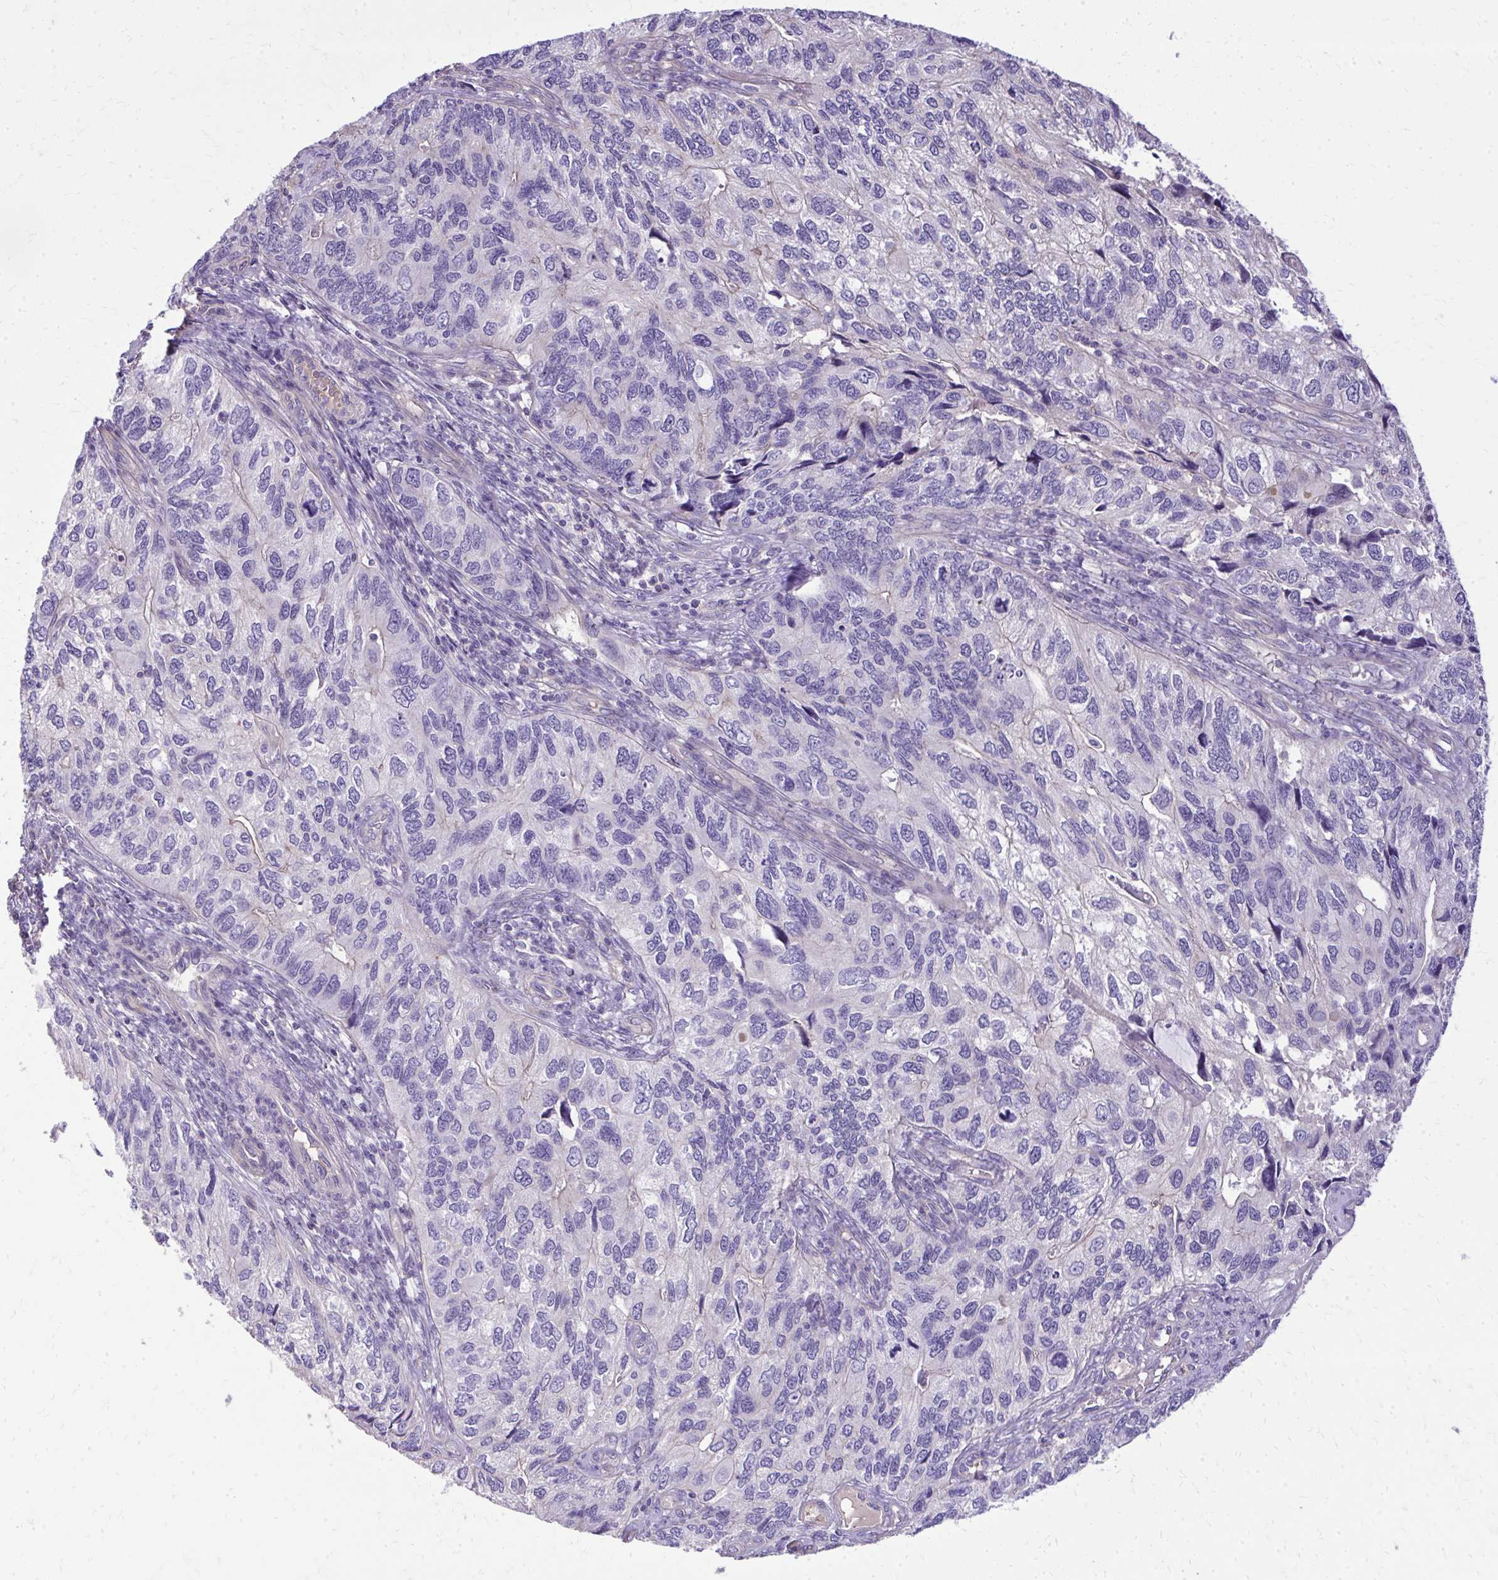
{"staining": {"intensity": "weak", "quantity": "<25%", "location": "cytoplasmic/membranous"}, "tissue": "endometrial cancer", "cell_type": "Tumor cells", "image_type": "cancer", "snomed": [{"axis": "morphology", "description": "Carcinoma, NOS"}, {"axis": "topography", "description": "Uterus"}], "caption": "Carcinoma (endometrial) stained for a protein using immunohistochemistry (IHC) displays no staining tumor cells.", "gene": "RUNDC3B", "patient": {"sex": "female", "age": 76}}